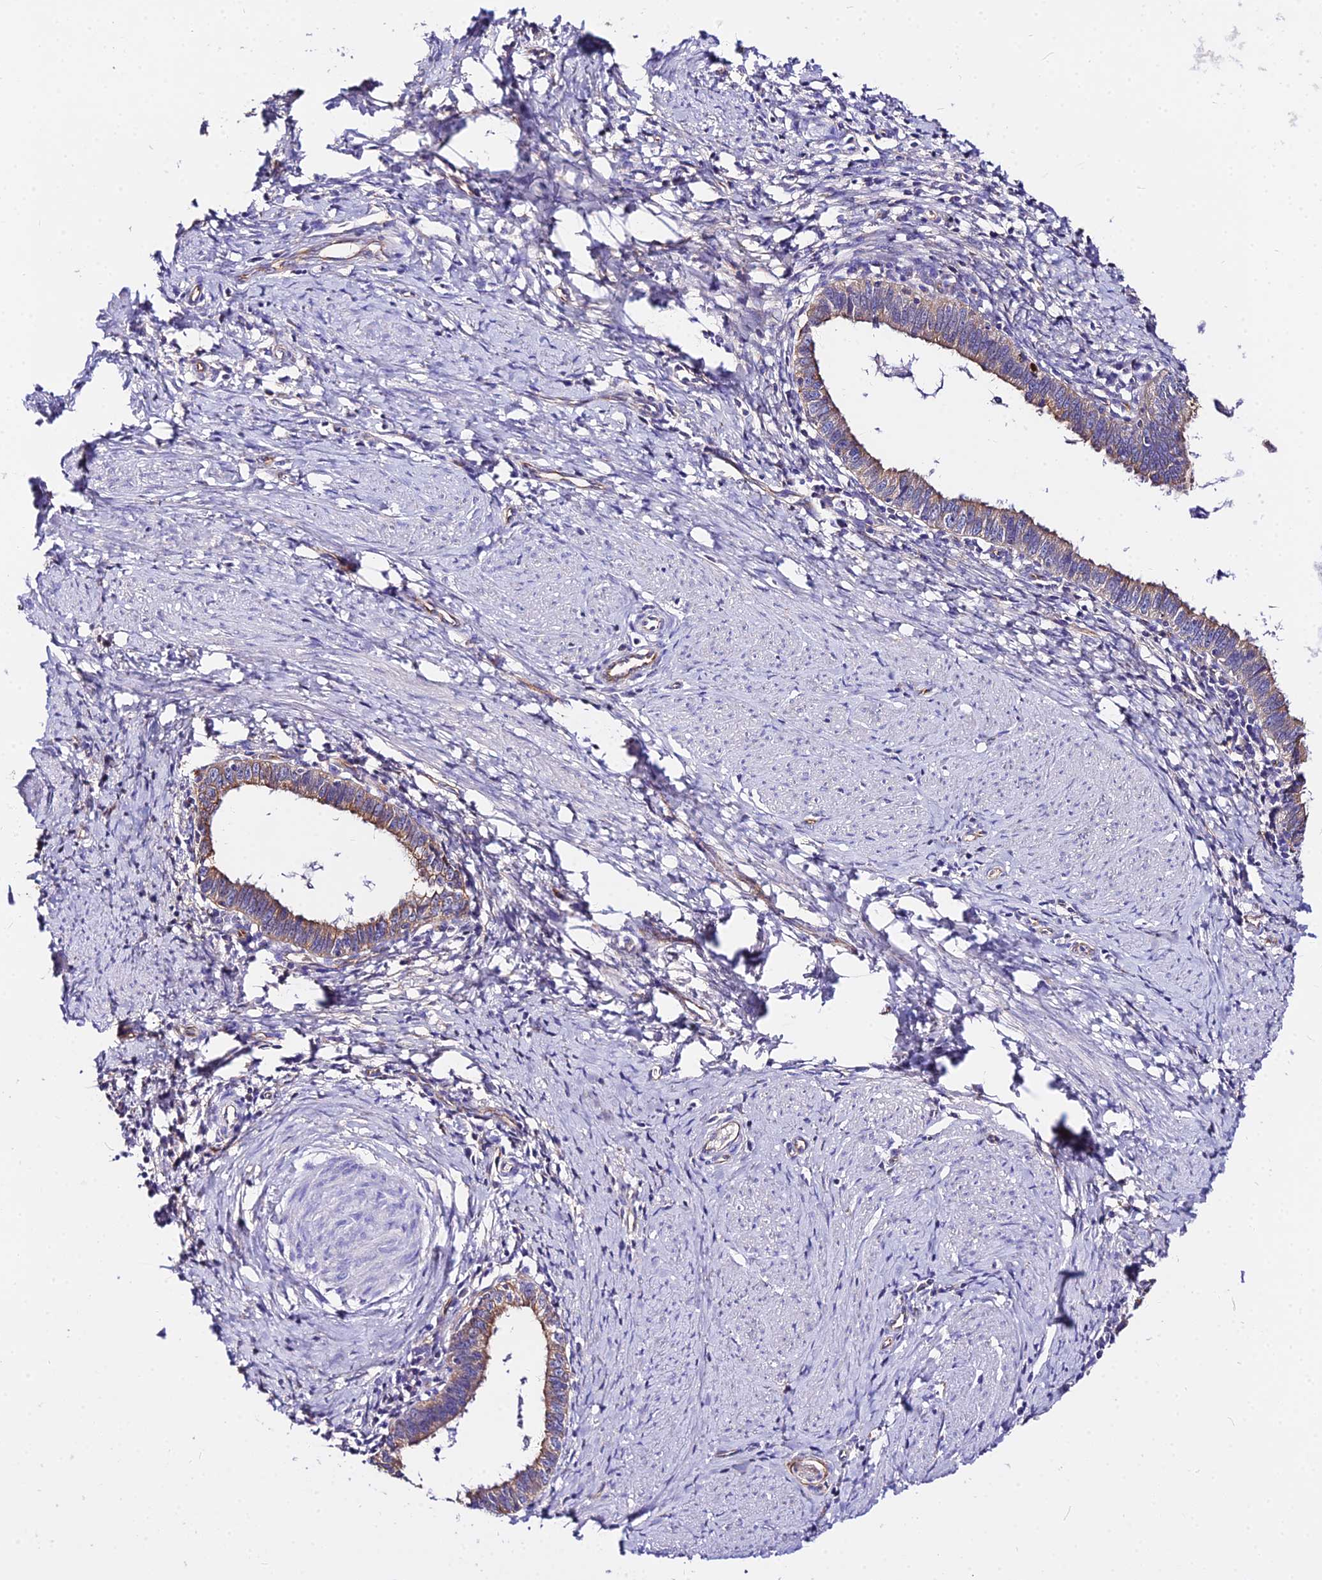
{"staining": {"intensity": "moderate", "quantity": ">75%", "location": "cytoplasmic/membranous"}, "tissue": "cervical cancer", "cell_type": "Tumor cells", "image_type": "cancer", "snomed": [{"axis": "morphology", "description": "Adenocarcinoma, NOS"}, {"axis": "topography", "description": "Cervix"}], "caption": "Immunohistochemical staining of human cervical adenocarcinoma shows moderate cytoplasmic/membranous protein positivity in approximately >75% of tumor cells.", "gene": "DAW1", "patient": {"sex": "female", "age": 36}}